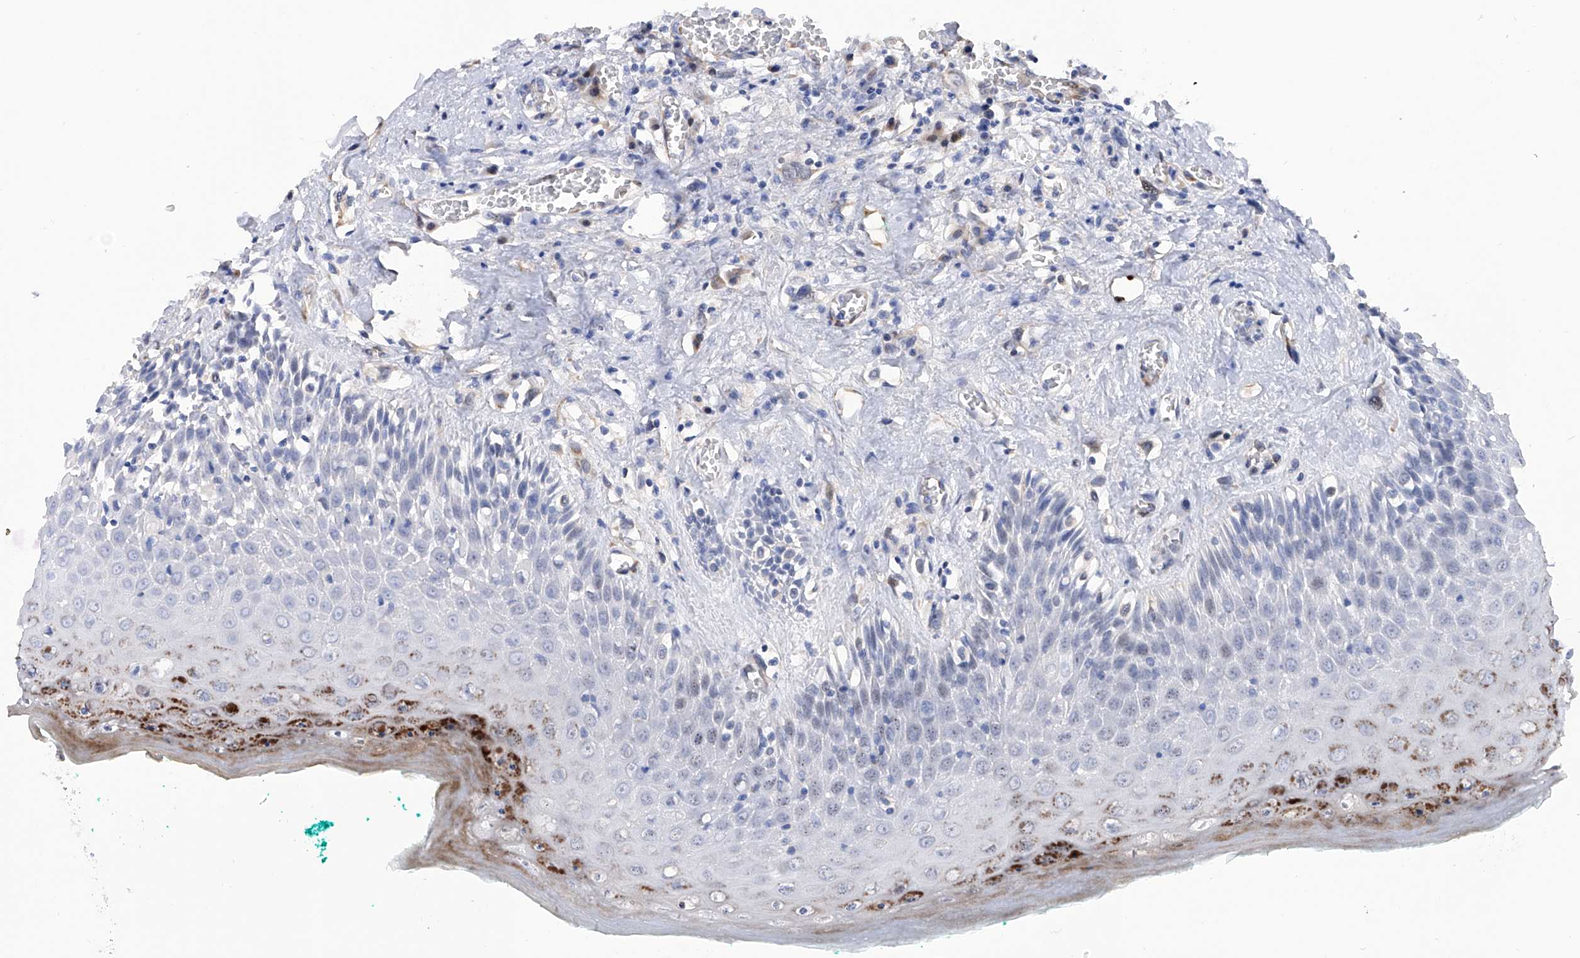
{"staining": {"intensity": "moderate", "quantity": "<25%", "location": "cytoplasmic/membranous"}, "tissue": "oral mucosa", "cell_type": "Squamous epithelial cells", "image_type": "normal", "snomed": [{"axis": "morphology", "description": "Normal tissue, NOS"}, {"axis": "topography", "description": "Oral tissue"}], "caption": "This is an image of immunohistochemistry (IHC) staining of normal oral mucosa, which shows moderate positivity in the cytoplasmic/membranous of squamous epithelial cells.", "gene": "PGM3", "patient": {"sex": "female", "age": 70}}